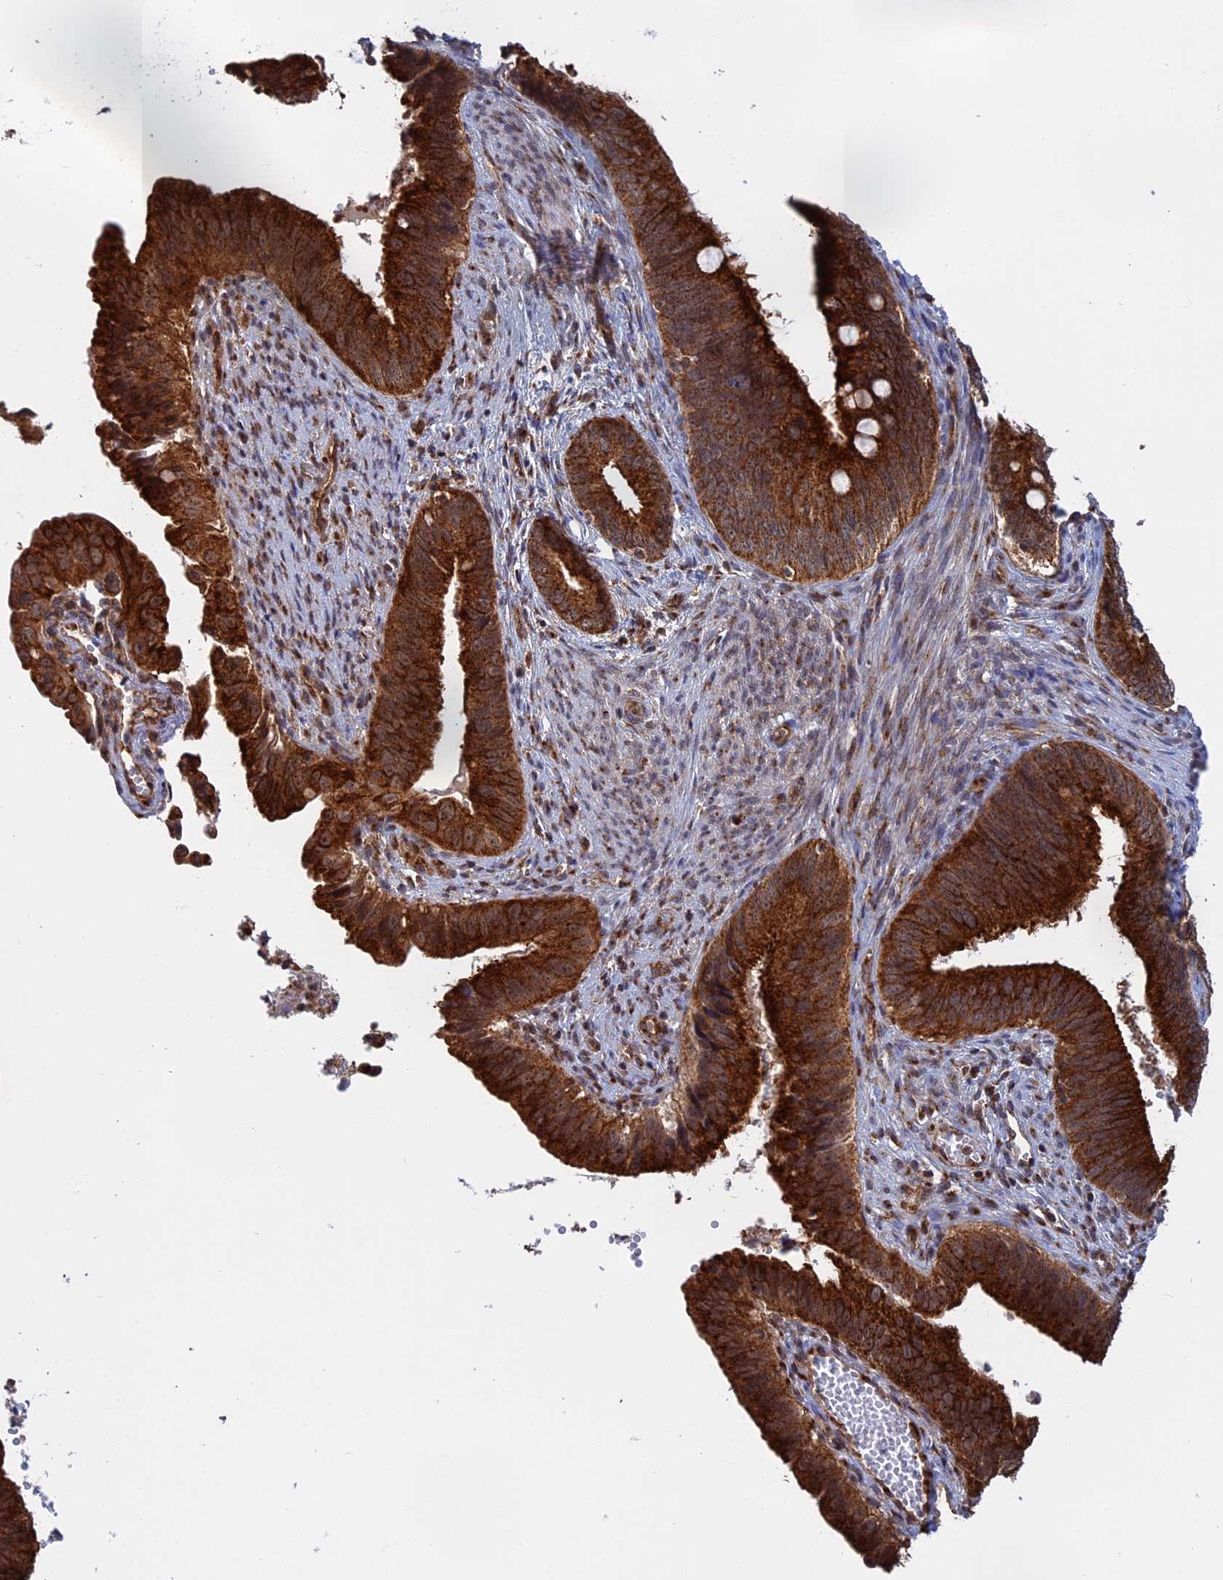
{"staining": {"intensity": "strong", "quantity": ">75%", "location": "cytoplasmic/membranous"}, "tissue": "cervical cancer", "cell_type": "Tumor cells", "image_type": "cancer", "snomed": [{"axis": "morphology", "description": "Adenocarcinoma, NOS"}, {"axis": "topography", "description": "Cervix"}], "caption": "This is an image of immunohistochemistry staining of cervical cancer, which shows strong staining in the cytoplasmic/membranous of tumor cells.", "gene": "CLINT1", "patient": {"sex": "female", "age": 42}}